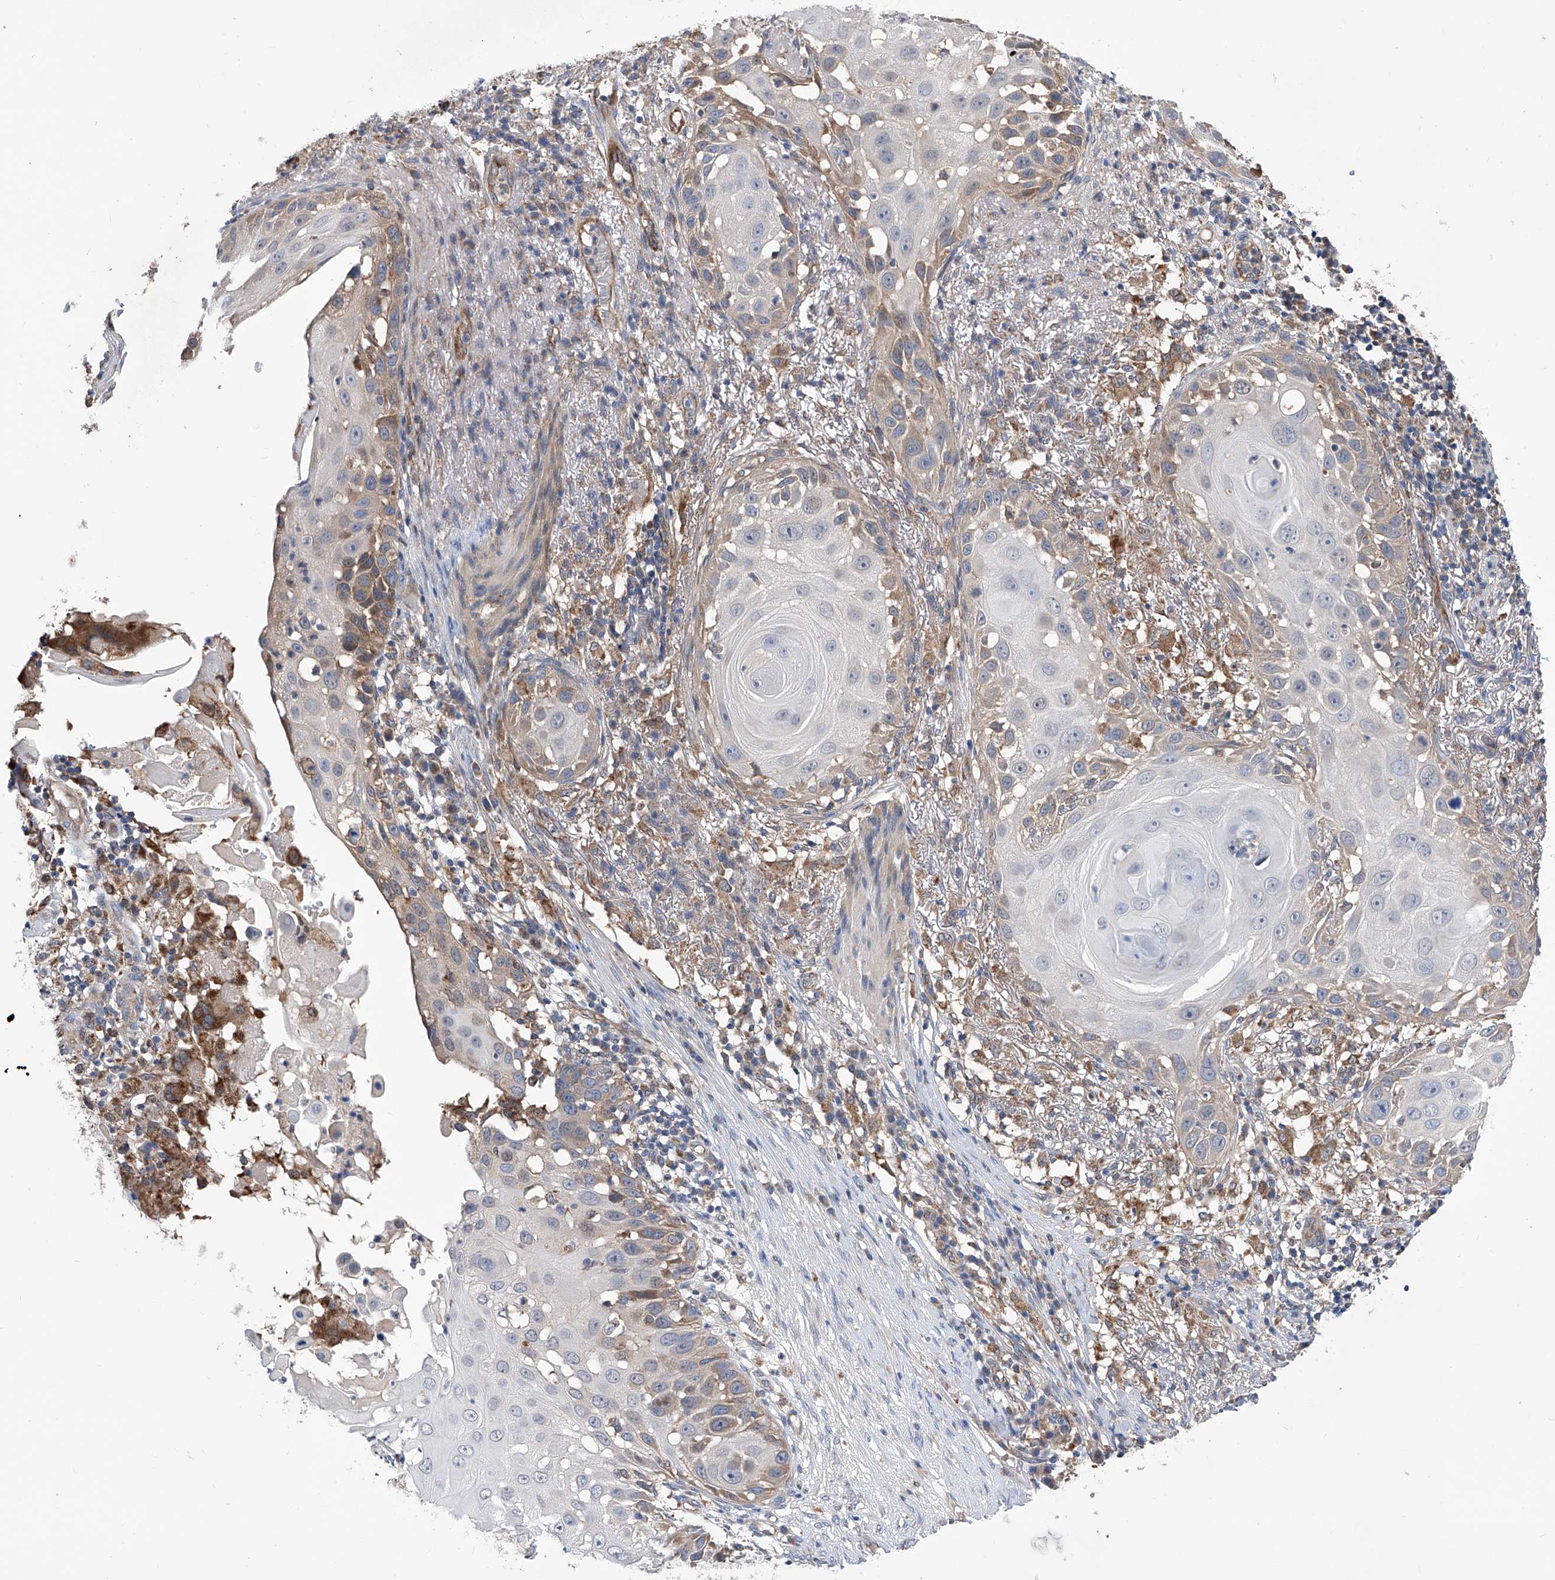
{"staining": {"intensity": "weak", "quantity": "<25%", "location": "cytoplasmic/membranous"}, "tissue": "skin cancer", "cell_type": "Tumor cells", "image_type": "cancer", "snomed": [{"axis": "morphology", "description": "Squamous cell carcinoma, NOS"}, {"axis": "topography", "description": "Skin"}], "caption": "A micrograph of human skin cancer is negative for staining in tumor cells. (Immunohistochemistry, brightfield microscopy, high magnification).", "gene": "SPATA20", "patient": {"sex": "female", "age": 44}}